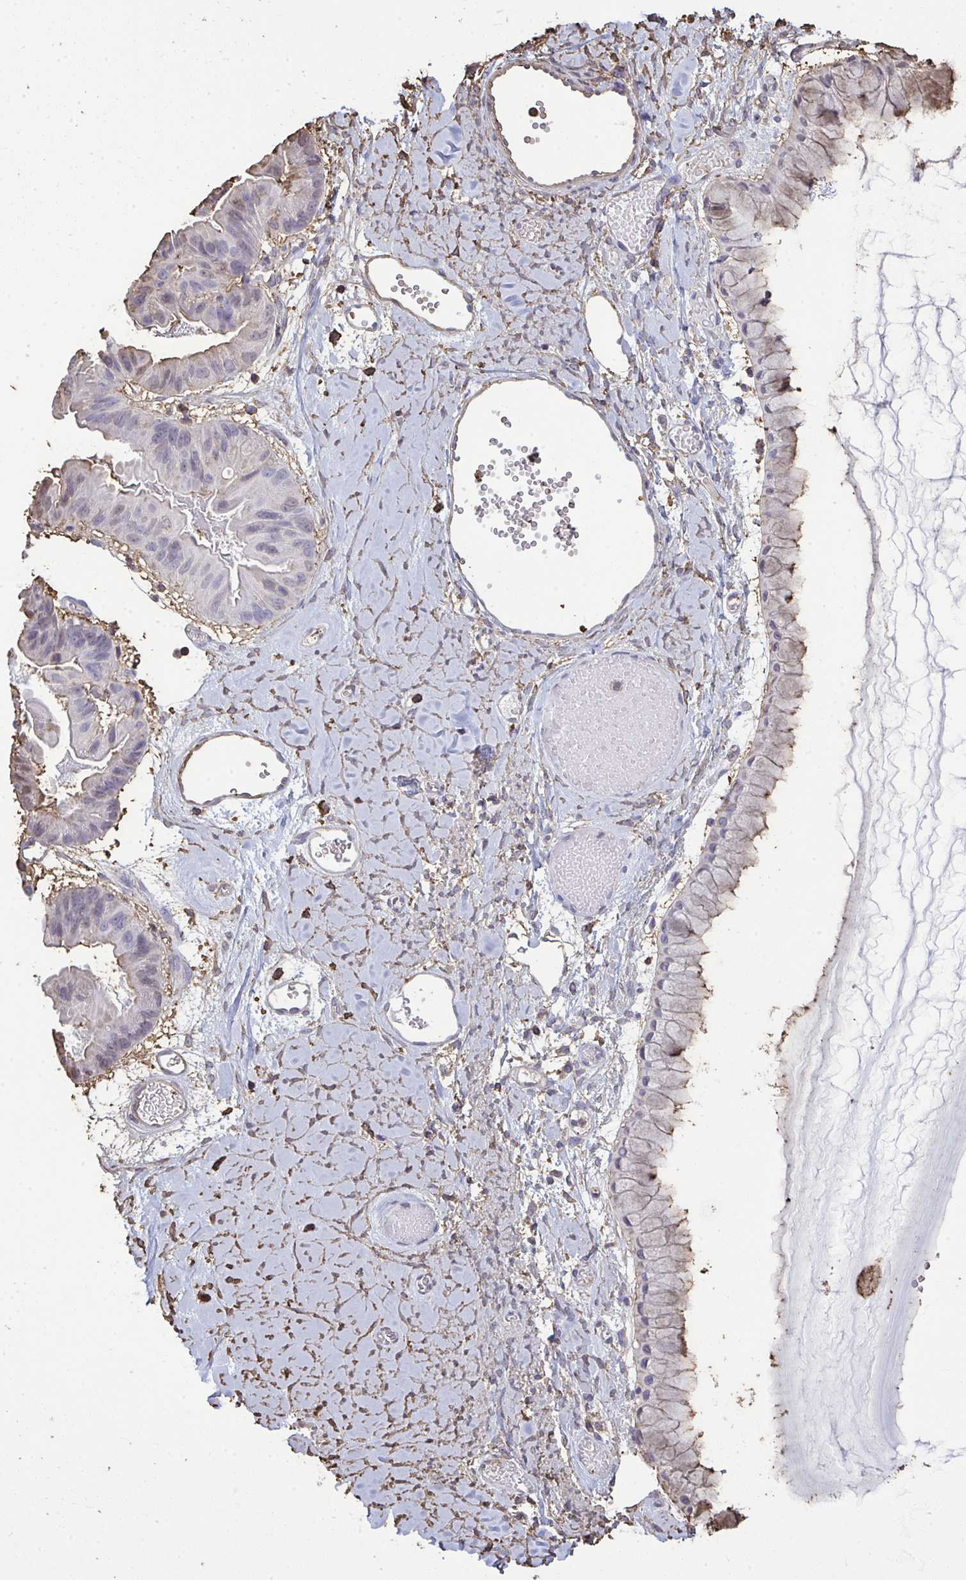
{"staining": {"intensity": "weak", "quantity": "<25%", "location": "cytoplasmic/membranous"}, "tissue": "ovarian cancer", "cell_type": "Tumor cells", "image_type": "cancer", "snomed": [{"axis": "morphology", "description": "Cystadenocarcinoma, mucinous, NOS"}, {"axis": "topography", "description": "Ovary"}], "caption": "This is an immunohistochemistry (IHC) micrograph of human ovarian mucinous cystadenocarcinoma. There is no positivity in tumor cells.", "gene": "ANXA5", "patient": {"sex": "female", "age": 61}}